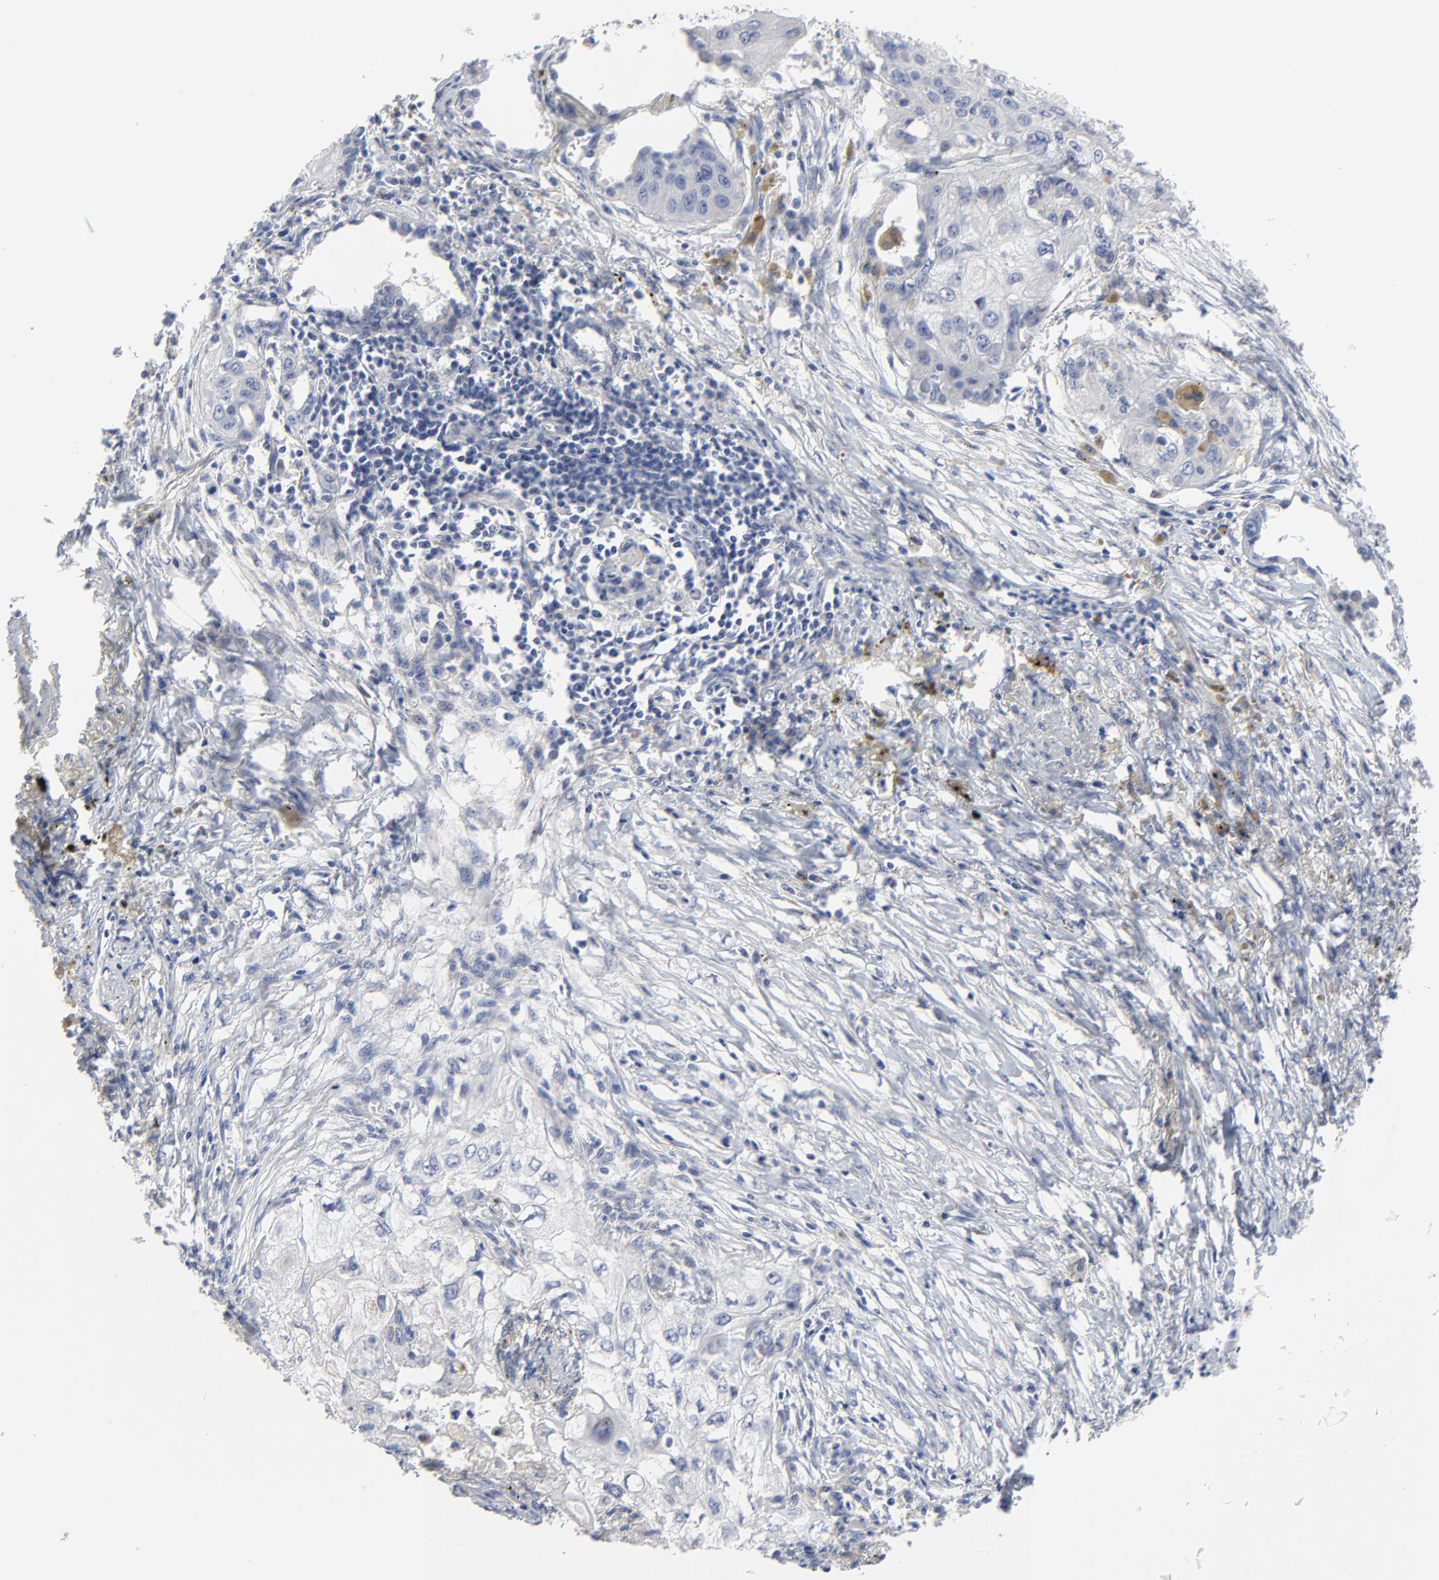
{"staining": {"intensity": "negative", "quantity": "none", "location": "none"}, "tissue": "lung cancer", "cell_type": "Tumor cells", "image_type": "cancer", "snomed": [{"axis": "morphology", "description": "Squamous cell carcinoma, NOS"}, {"axis": "topography", "description": "Lung"}], "caption": "The photomicrograph reveals no significant positivity in tumor cells of lung cancer.", "gene": "DHRSX", "patient": {"sex": "male", "age": 71}}